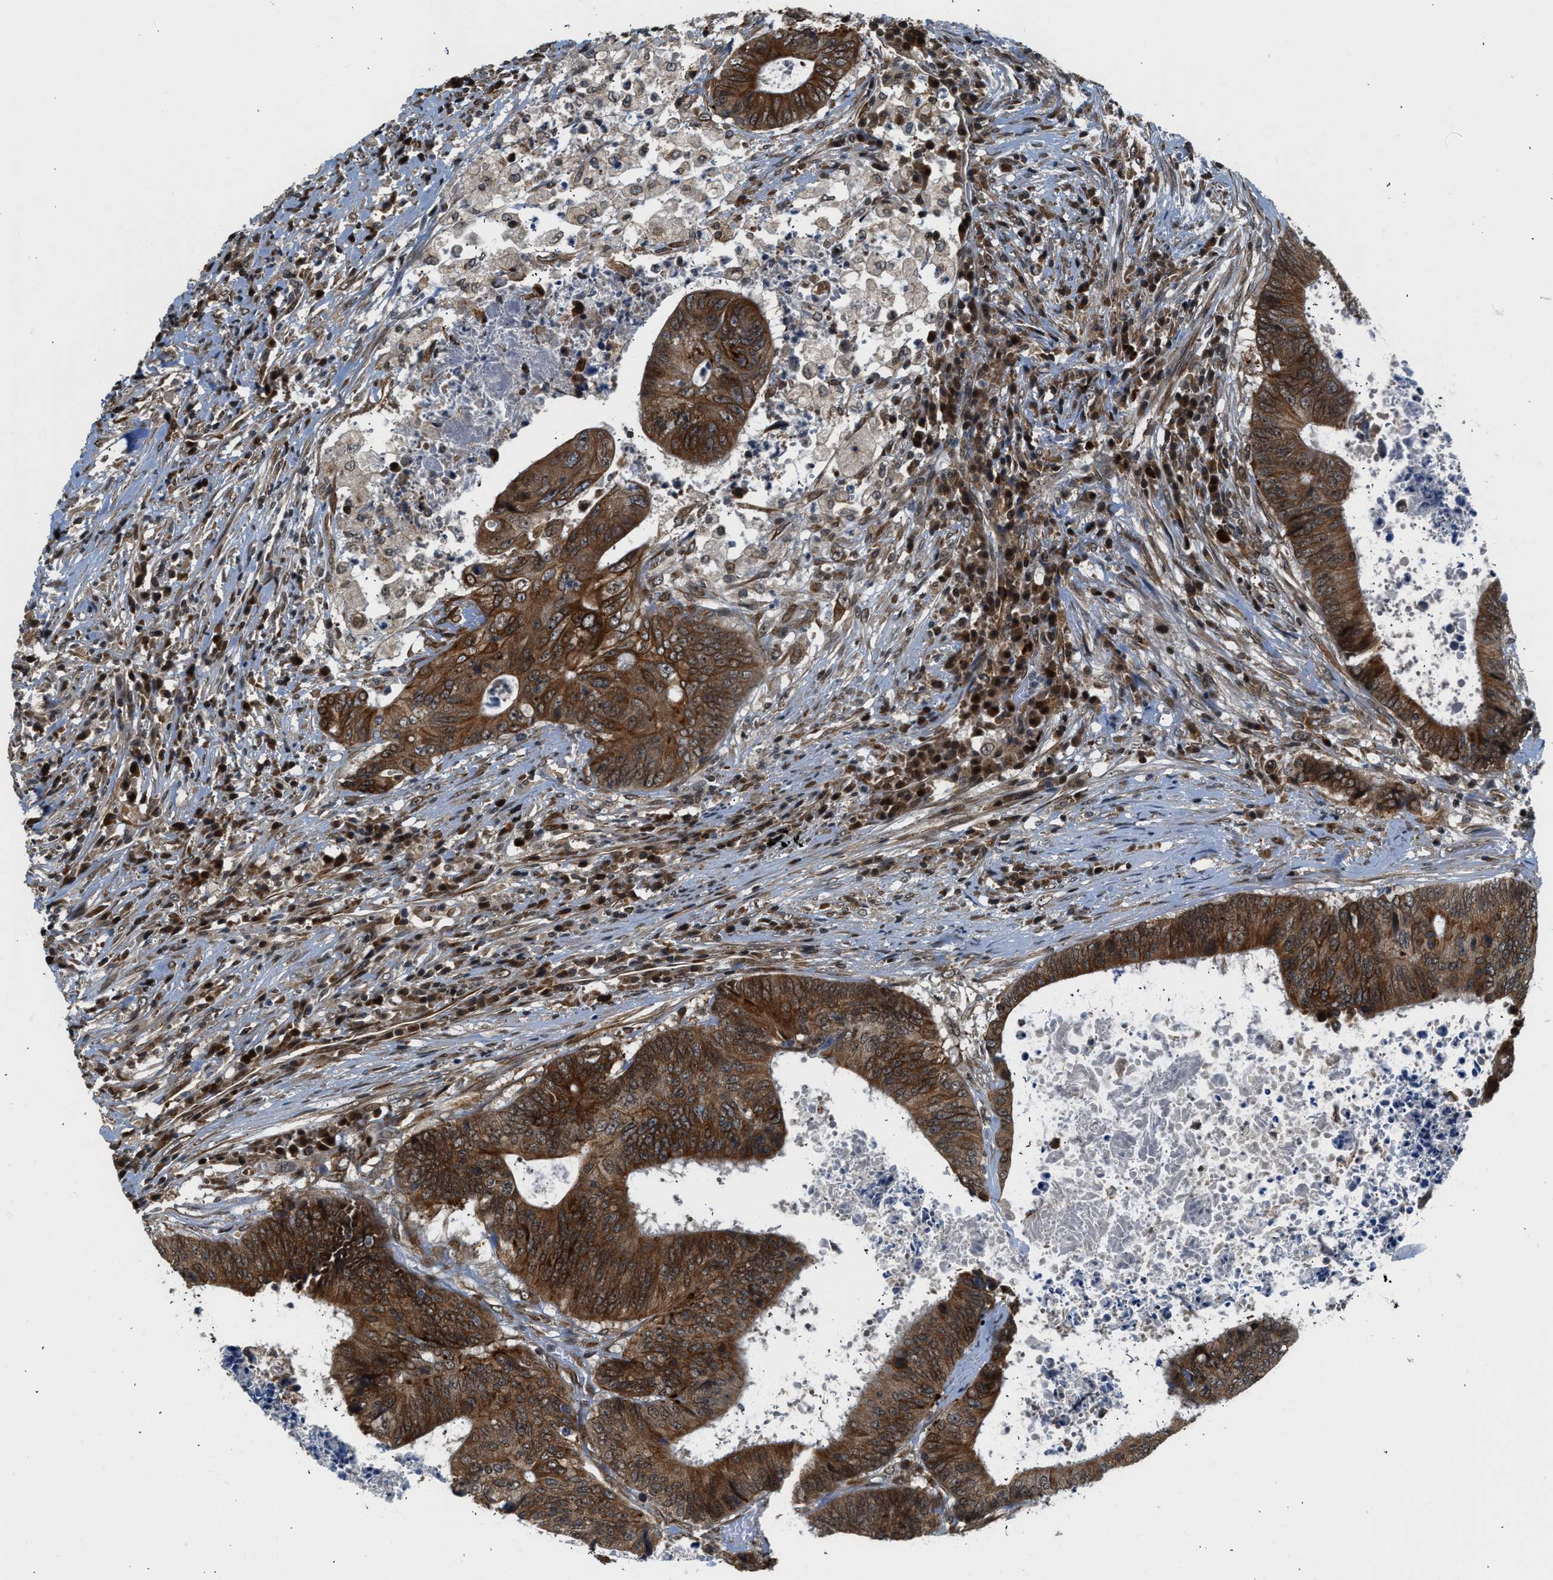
{"staining": {"intensity": "moderate", "quantity": ">75%", "location": "cytoplasmic/membranous"}, "tissue": "colorectal cancer", "cell_type": "Tumor cells", "image_type": "cancer", "snomed": [{"axis": "morphology", "description": "Adenocarcinoma, NOS"}, {"axis": "topography", "description": "Rectum"}], "caption": "Brown immunohistochemical staining in colorectal cancer displays moderate cytoplasmic/membranous staining in about >75% of tumor cells.", "gene": "RETREG3", "patient": {"sex": "male", "age": 72}}